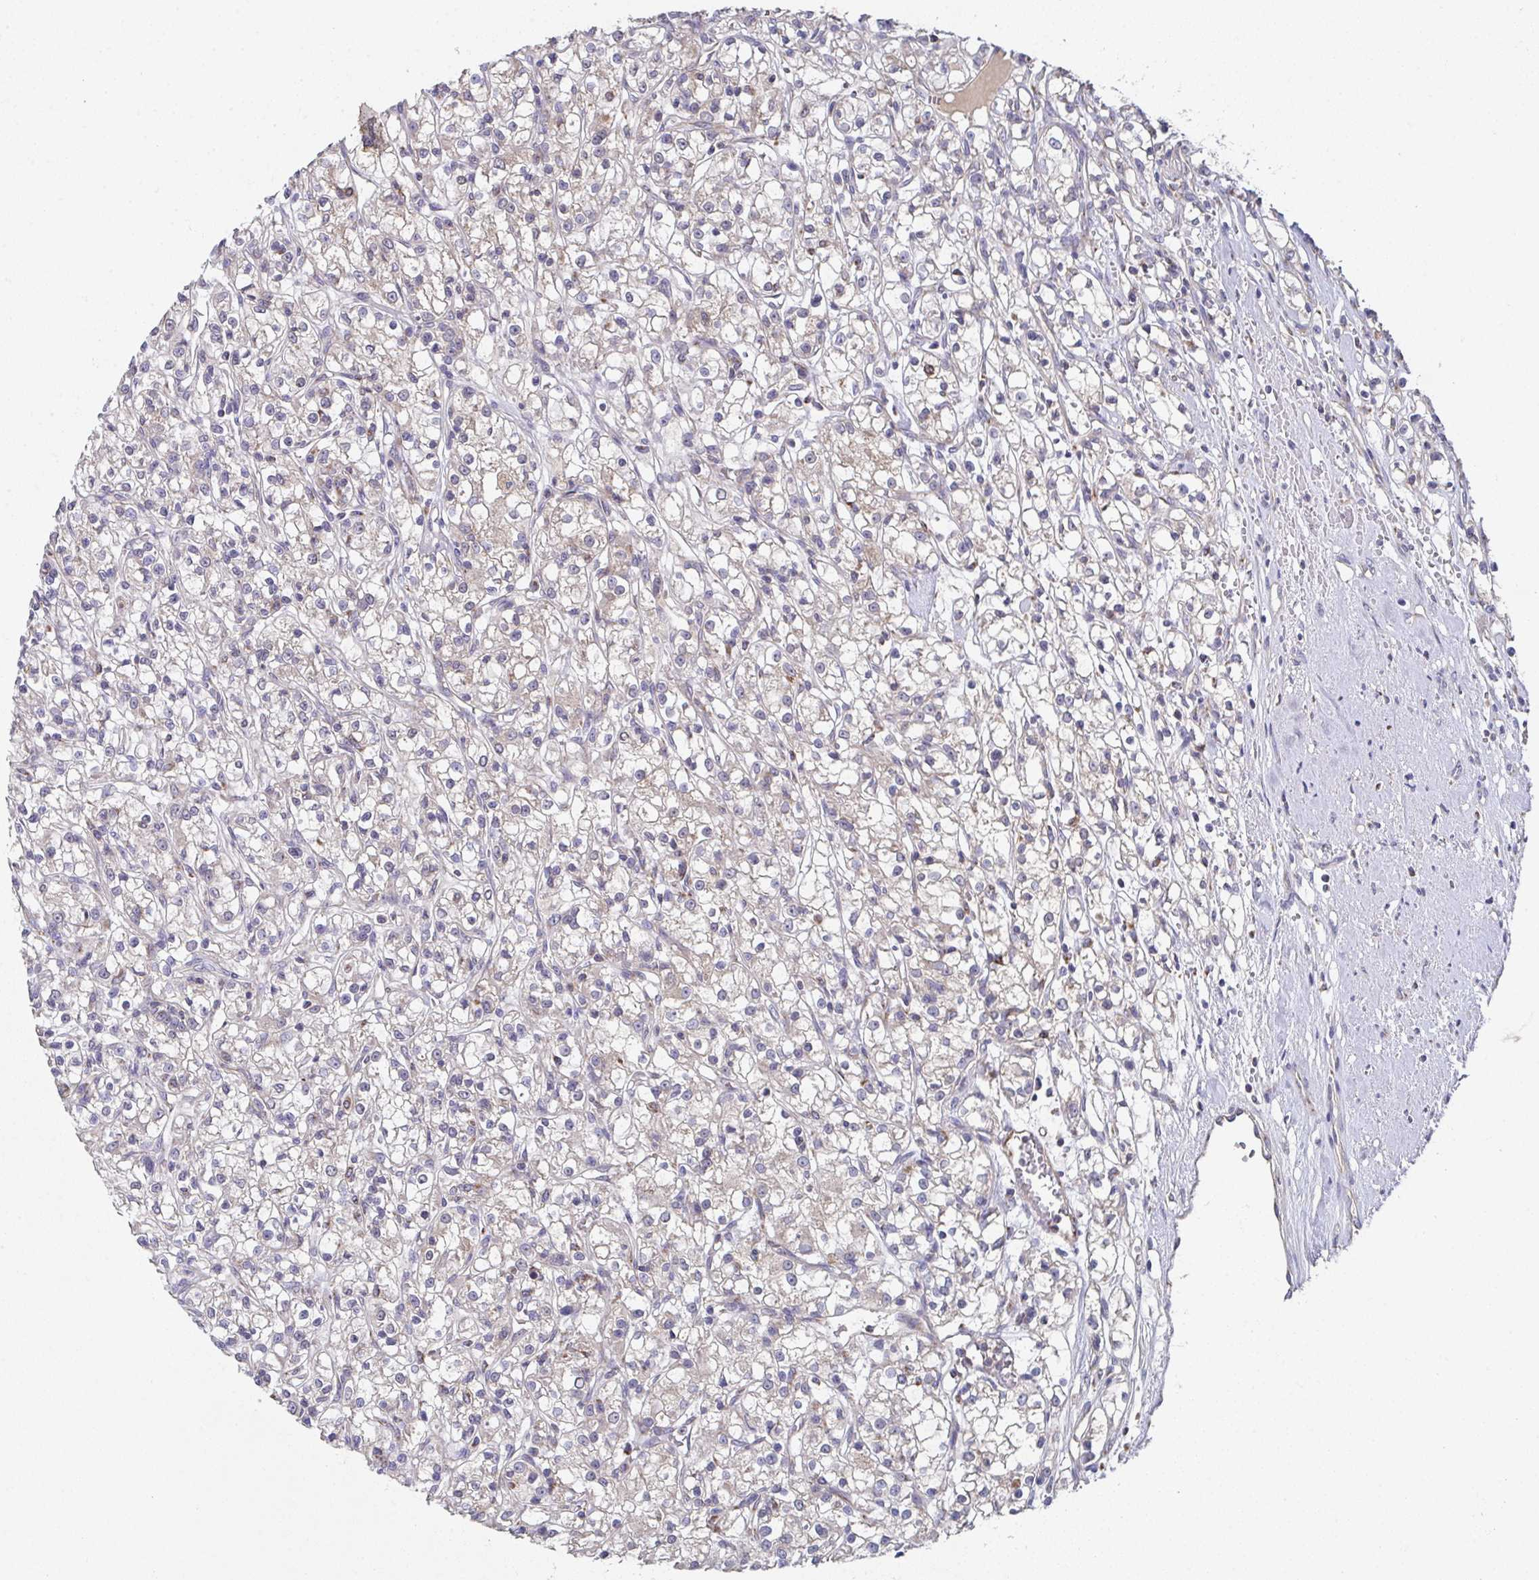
{"staining": {"intensity": "negative", "quantity": "none", "location": "none"}, "tissue": "renal cancer", "cell_type": "Tumor cells", "image_type": "cancer", "snomed": [{"axis": "morphology", "description": "Adenocarcinoma, NOS"}, {"axis": "topography", "description": "Kidney"}], "caption": "This micrograph is of renal cancer stained with immunohistochemistry (IHC) to label a protein in brown with the nuclei are counter-stained blue. There is no staining in tumor cells.", "gene": "MT-ND3", "patient": {"sex": "female", "age": 59}}